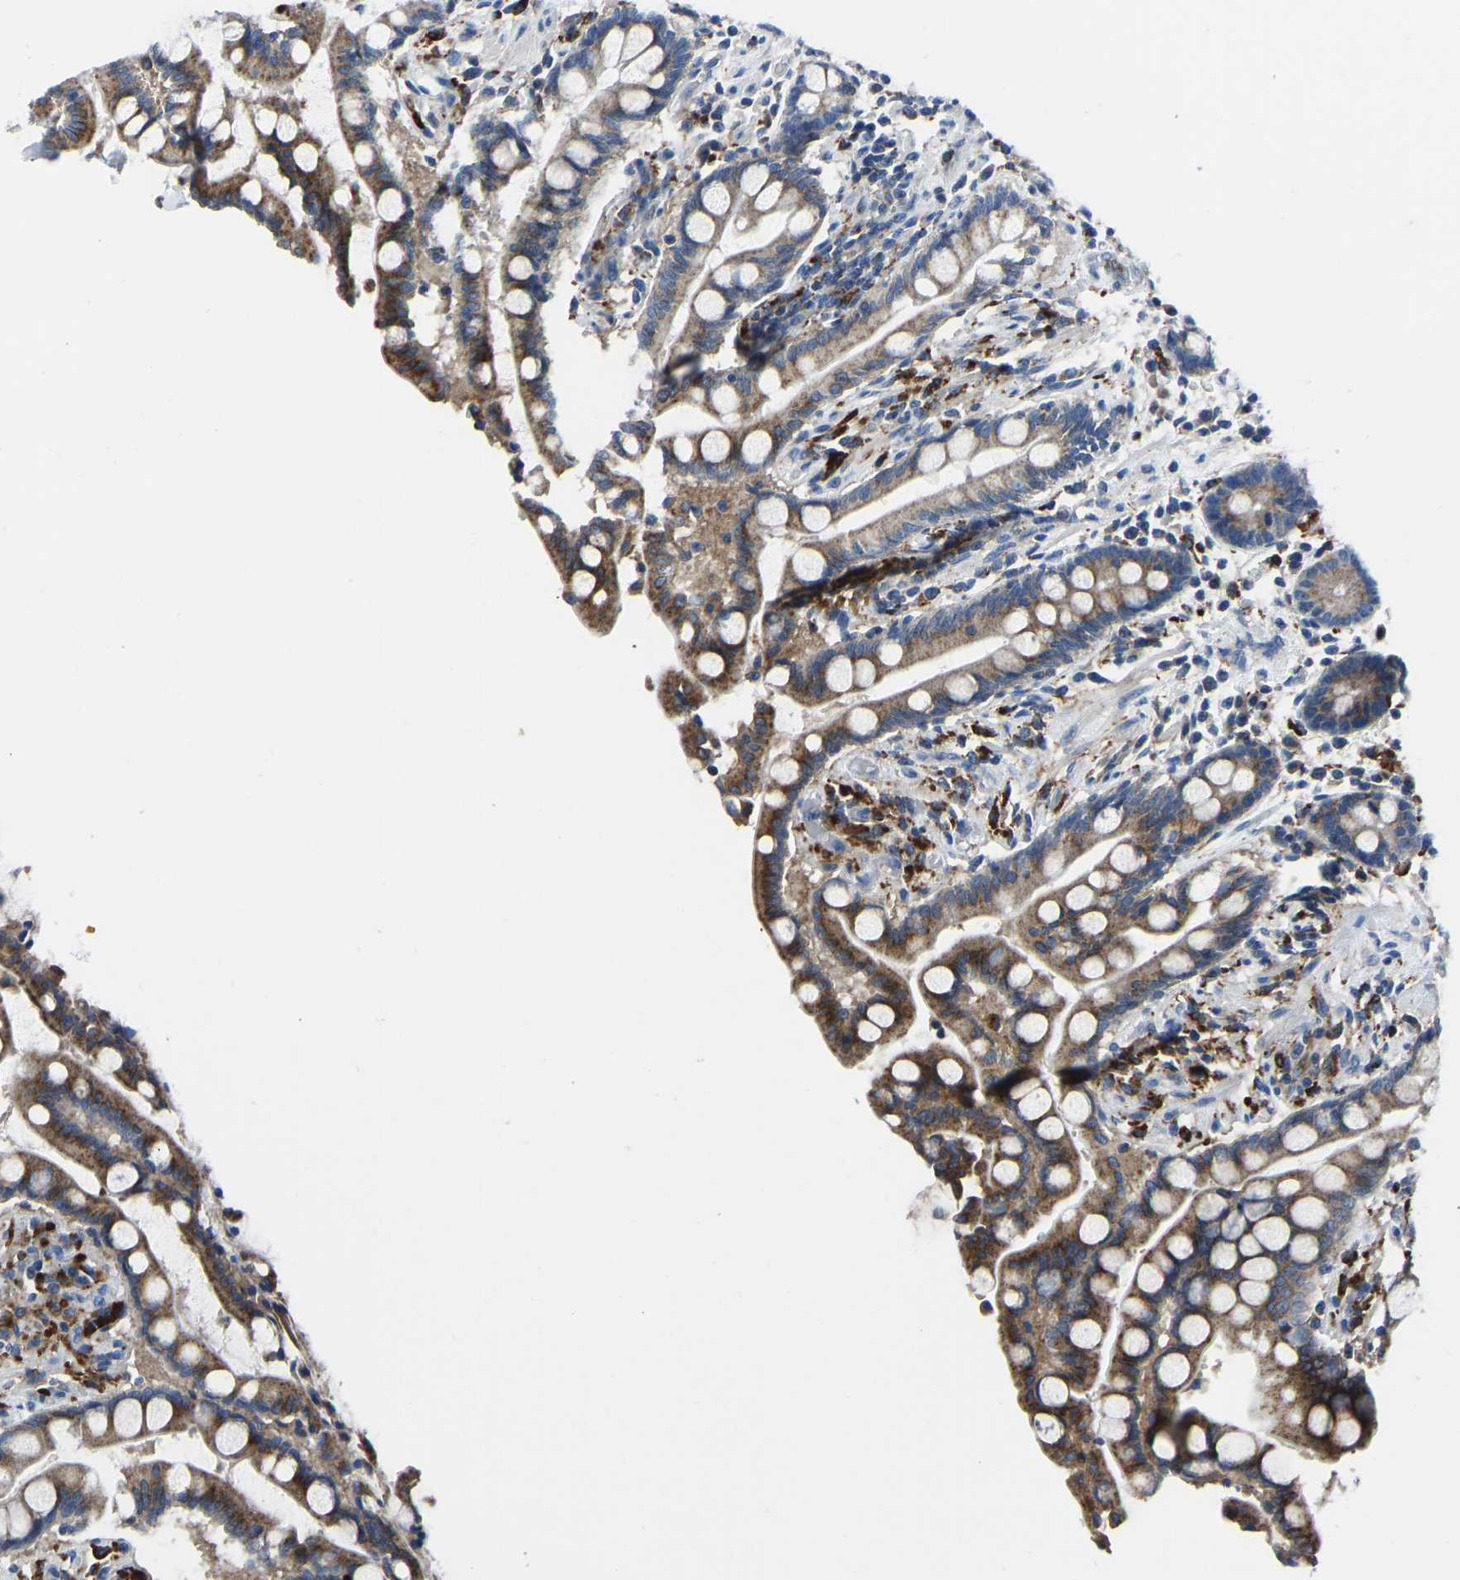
{"staining": {"intensity": "negative", "quantity": "none", "location": "none"}, "tissue": "colon", "cell_type": "Endothelial cells", "image_type": "normal", "snomed": [{"axis": "morphology", "description": "Normal tissue, NOS"}, {"axis": "topography", "description": "Colon"}], "caption": "Endothelial cells are negative for brown protein staining in normal colon. (DAB (3,3'-diaminobenzidine) immunohistochemistry visualized using brightfield microscopy, high magnification).", "gene": "ATP6V1E1", "patient": {"sex": "male", "age": 73}}